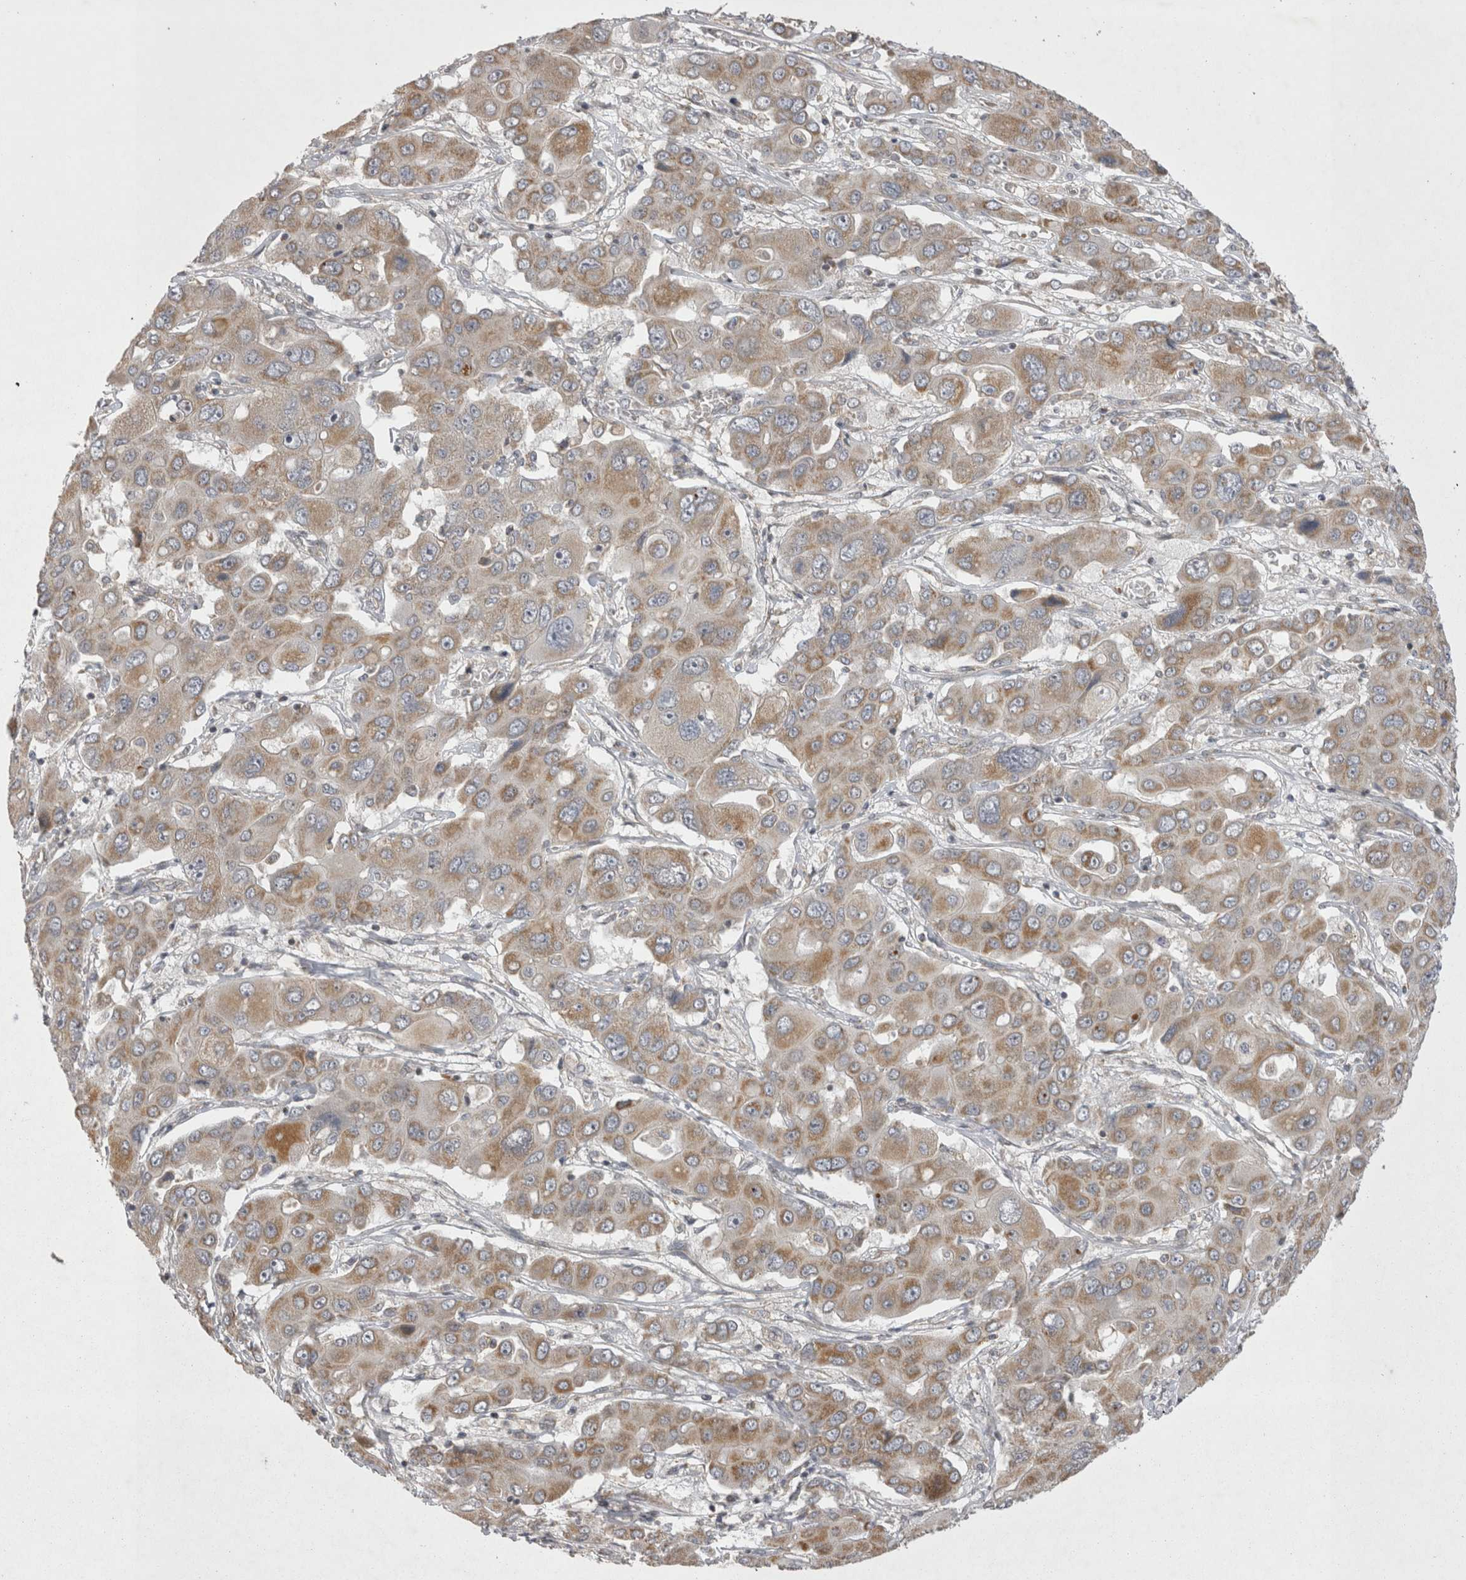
{"staining": {"intensity": "moderate", "quantity": "25%-75%", "location": "cytoplasmic/membranous"}, "tissue": "liver cancer", "cell_type": "Tumor cells", "image_type": "cancer", "snomed": [{"axis": "morphology", "description": "Cholangiocarcinoma"}, {"axis": "topography", "description": "Liver"}], "caption": "A medium amount of moderate cytoplasmic/membranous positivity is appreciated in approximately 25%-75% of tumor cells in cholangiocarcinoma (liver) tissue.", "gene": "TSPOAP1", "patient": {"sex": "male", "age": 67}}